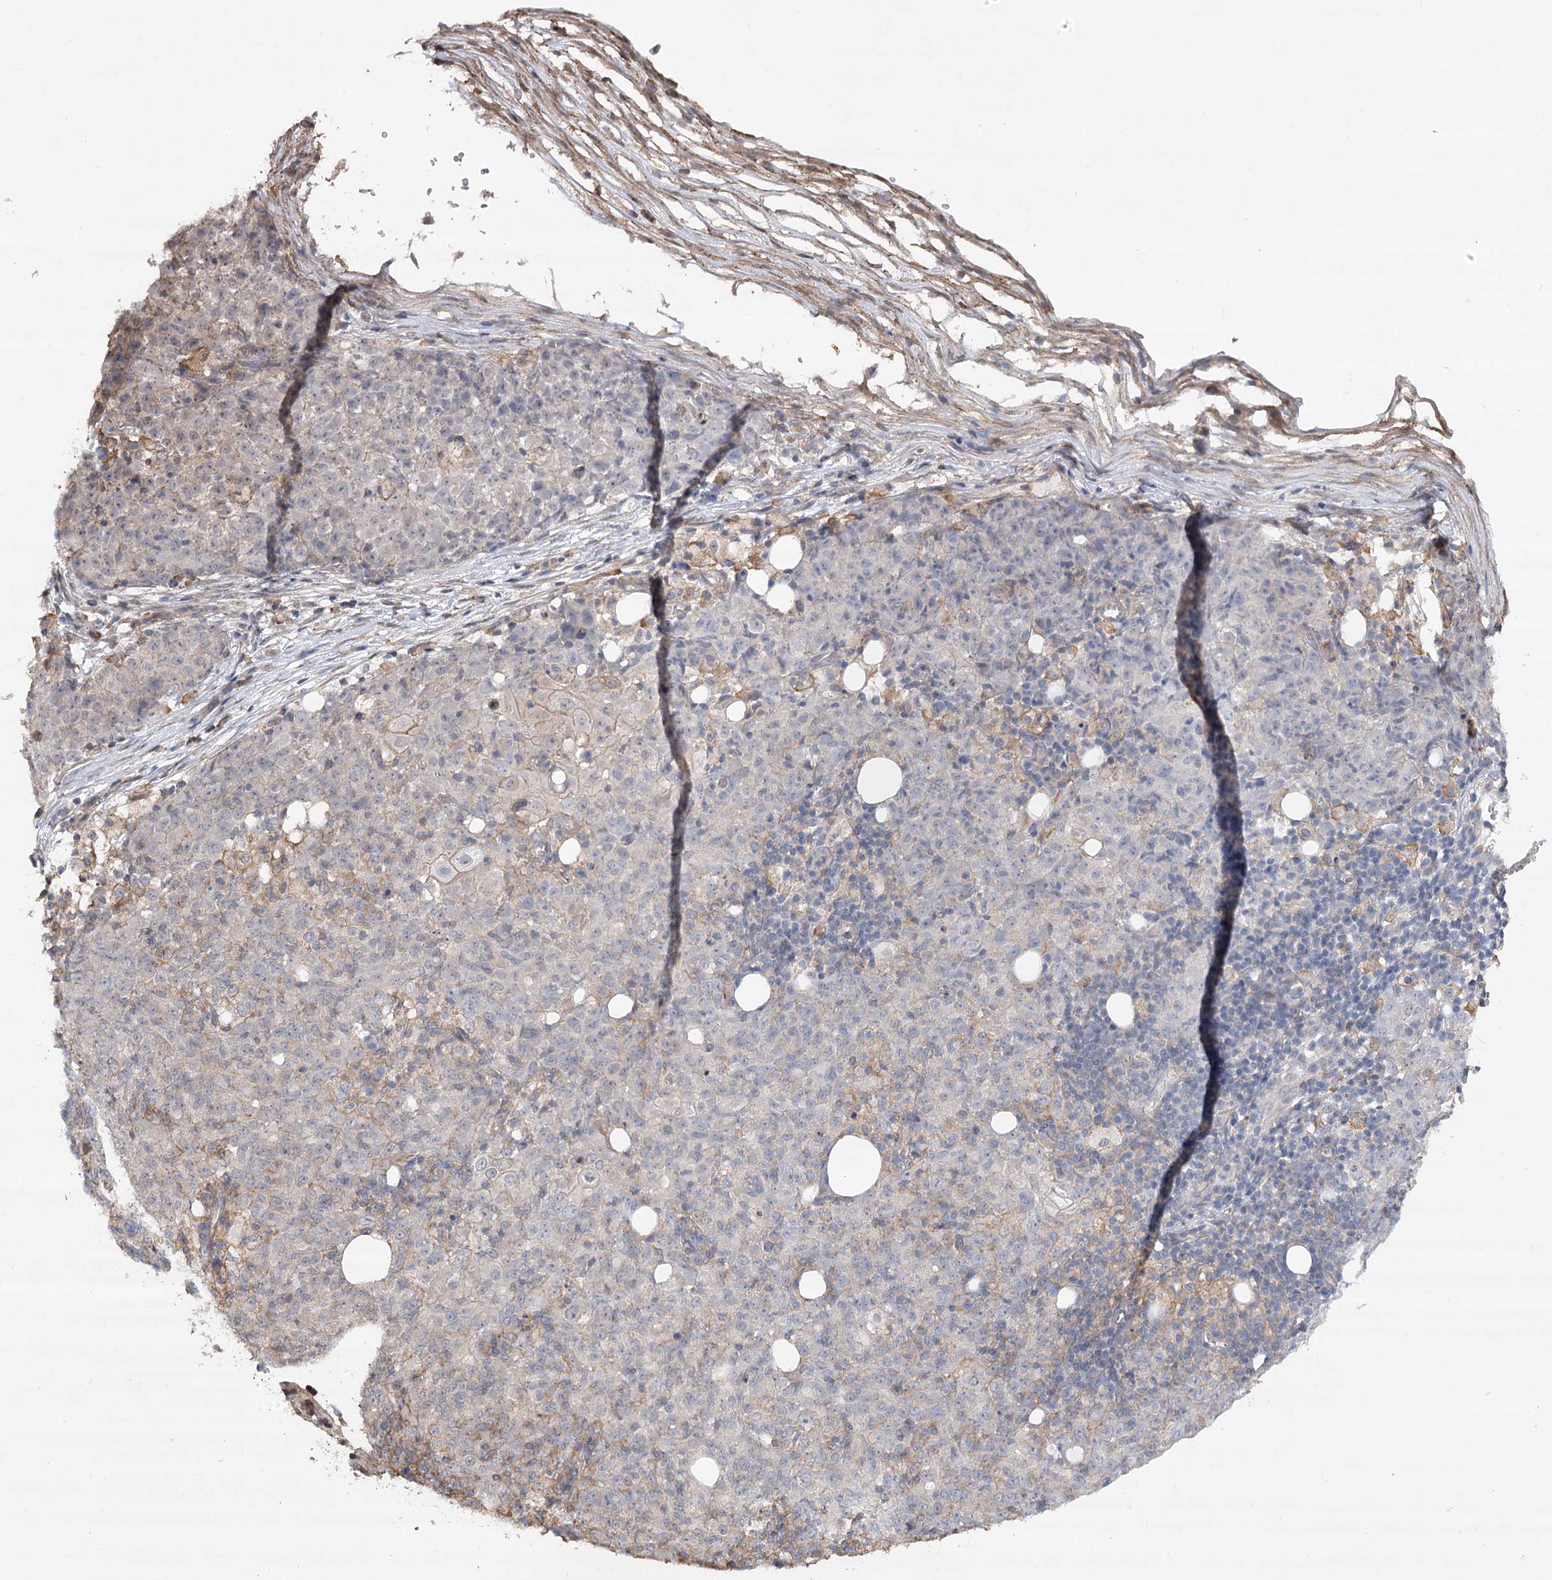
{"staining": {"intensity": "weak", "quantity": "<25%", "location": "cytoplasmic/membranous"}, "tissue": "ovarian cancer", "cell_type": "Tumor cells", "image_type": "cancer", "snomed": [{"axis": "morphology", "description": "Carcinoma, endometroid"}, {"axis": "topography", "description": "Ovary"}], "caption": "High power microscopy histopathology image of an immunohistochemistry histopathology image of ovarian endometroid carcinoma, revealing no significant staining in tumor cells.", "gene": "OBSL1", "patient": {"sex": "female", "age": 42}}